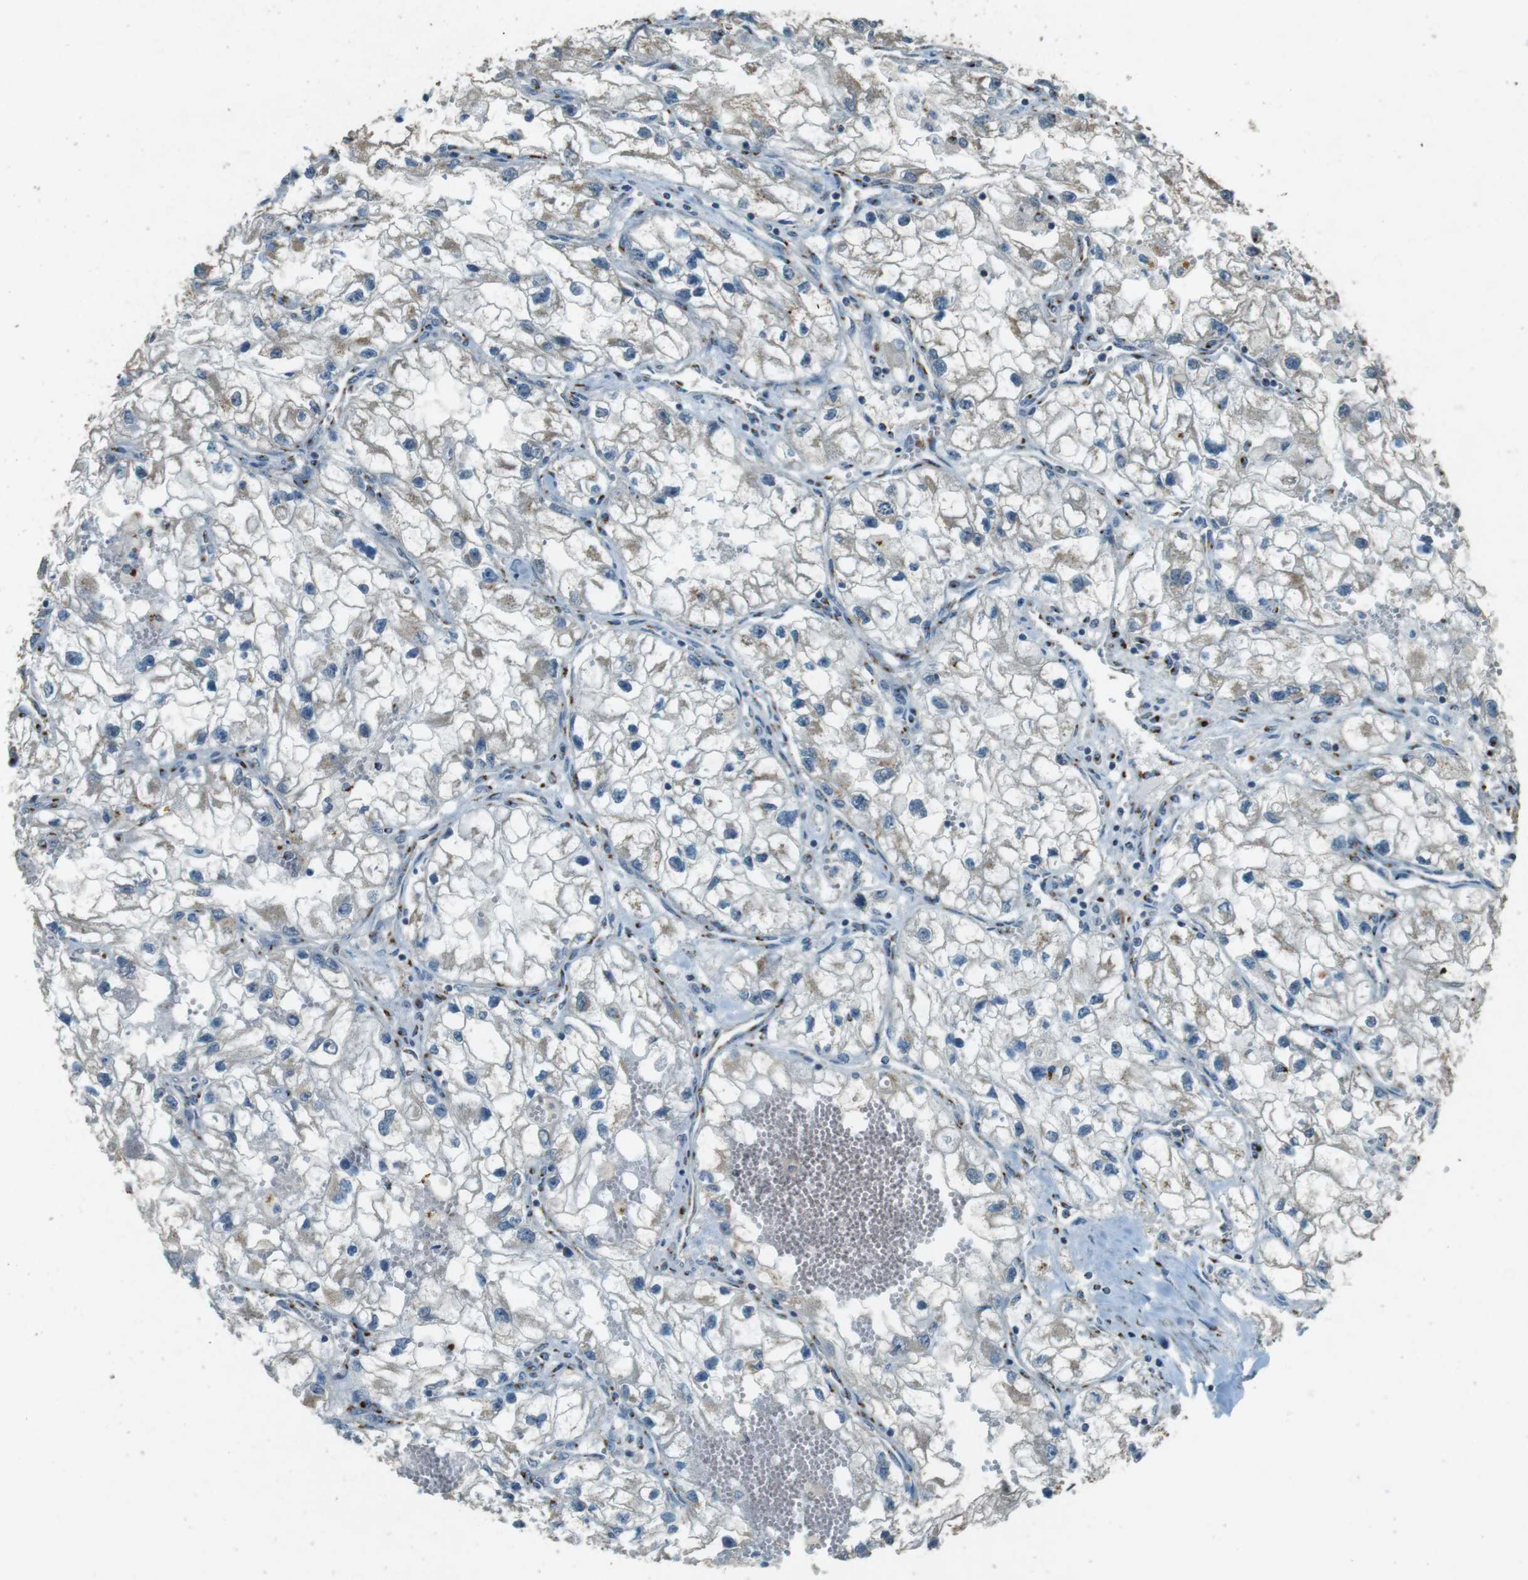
{"staining": {"intensity": "weak", "quantity": "<25%", "location": "cytoplasmic/membranous"}, "tissue": "renal cancer", "cell_type": "Tumor cells", "image_type": "cancer", "snomed": [{"axis": "morphology", "description": "Adenocarcinoma, NOS"}, {"axis": "topography", "description": "Kidney"}], "caption": "This photomicrograph is of adenocarcinoma (renal) stained with IHC to label a protein in brown with the nuclei are counter-stained blue. There is no staining in tumor cells.", "gene": "TMEM115", "patient": {"sex": "female", "age": 70}}